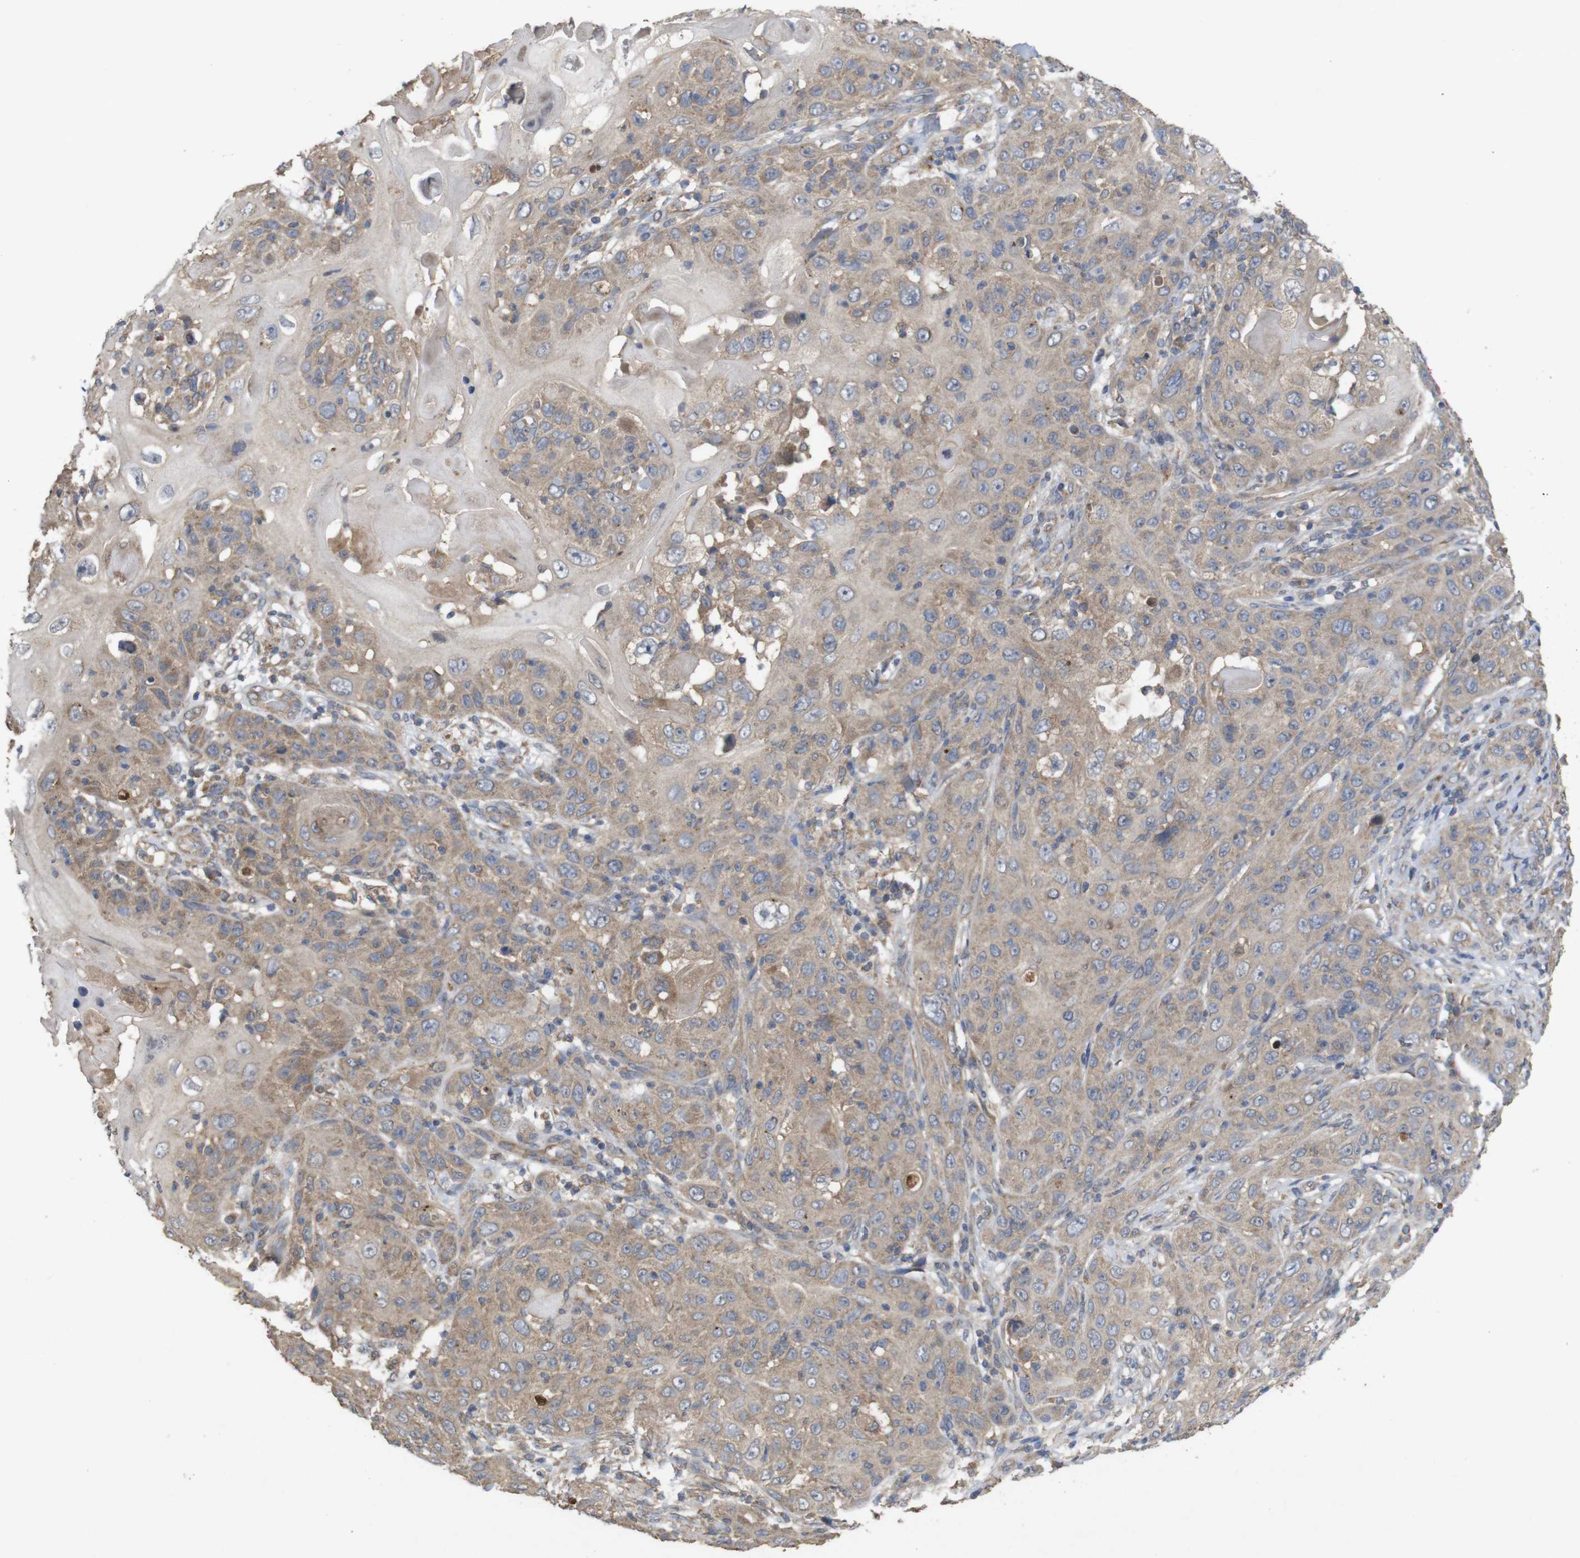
{"staining": {"intensity": "weak", "quantity": ">75%", "location": "cytoplasmic/membranous"}, "tissue": "skin cancer", "cell_type": "Tumor cells", "image_type": "cancer", "snomed": [{"axis": "morphology", "description": "Squamous cell carcinoma, NOS"}, {"axis": "topography", "description": "Skin"}], "caption": "Skin squamous cell carcinoma stained with a brown dye shows weak cytoplasmic/membranous positive positivity in approximately >75% of tumor cells.", "gene": "KCNS3", "patient": {"sex": "female", "age": 88}}